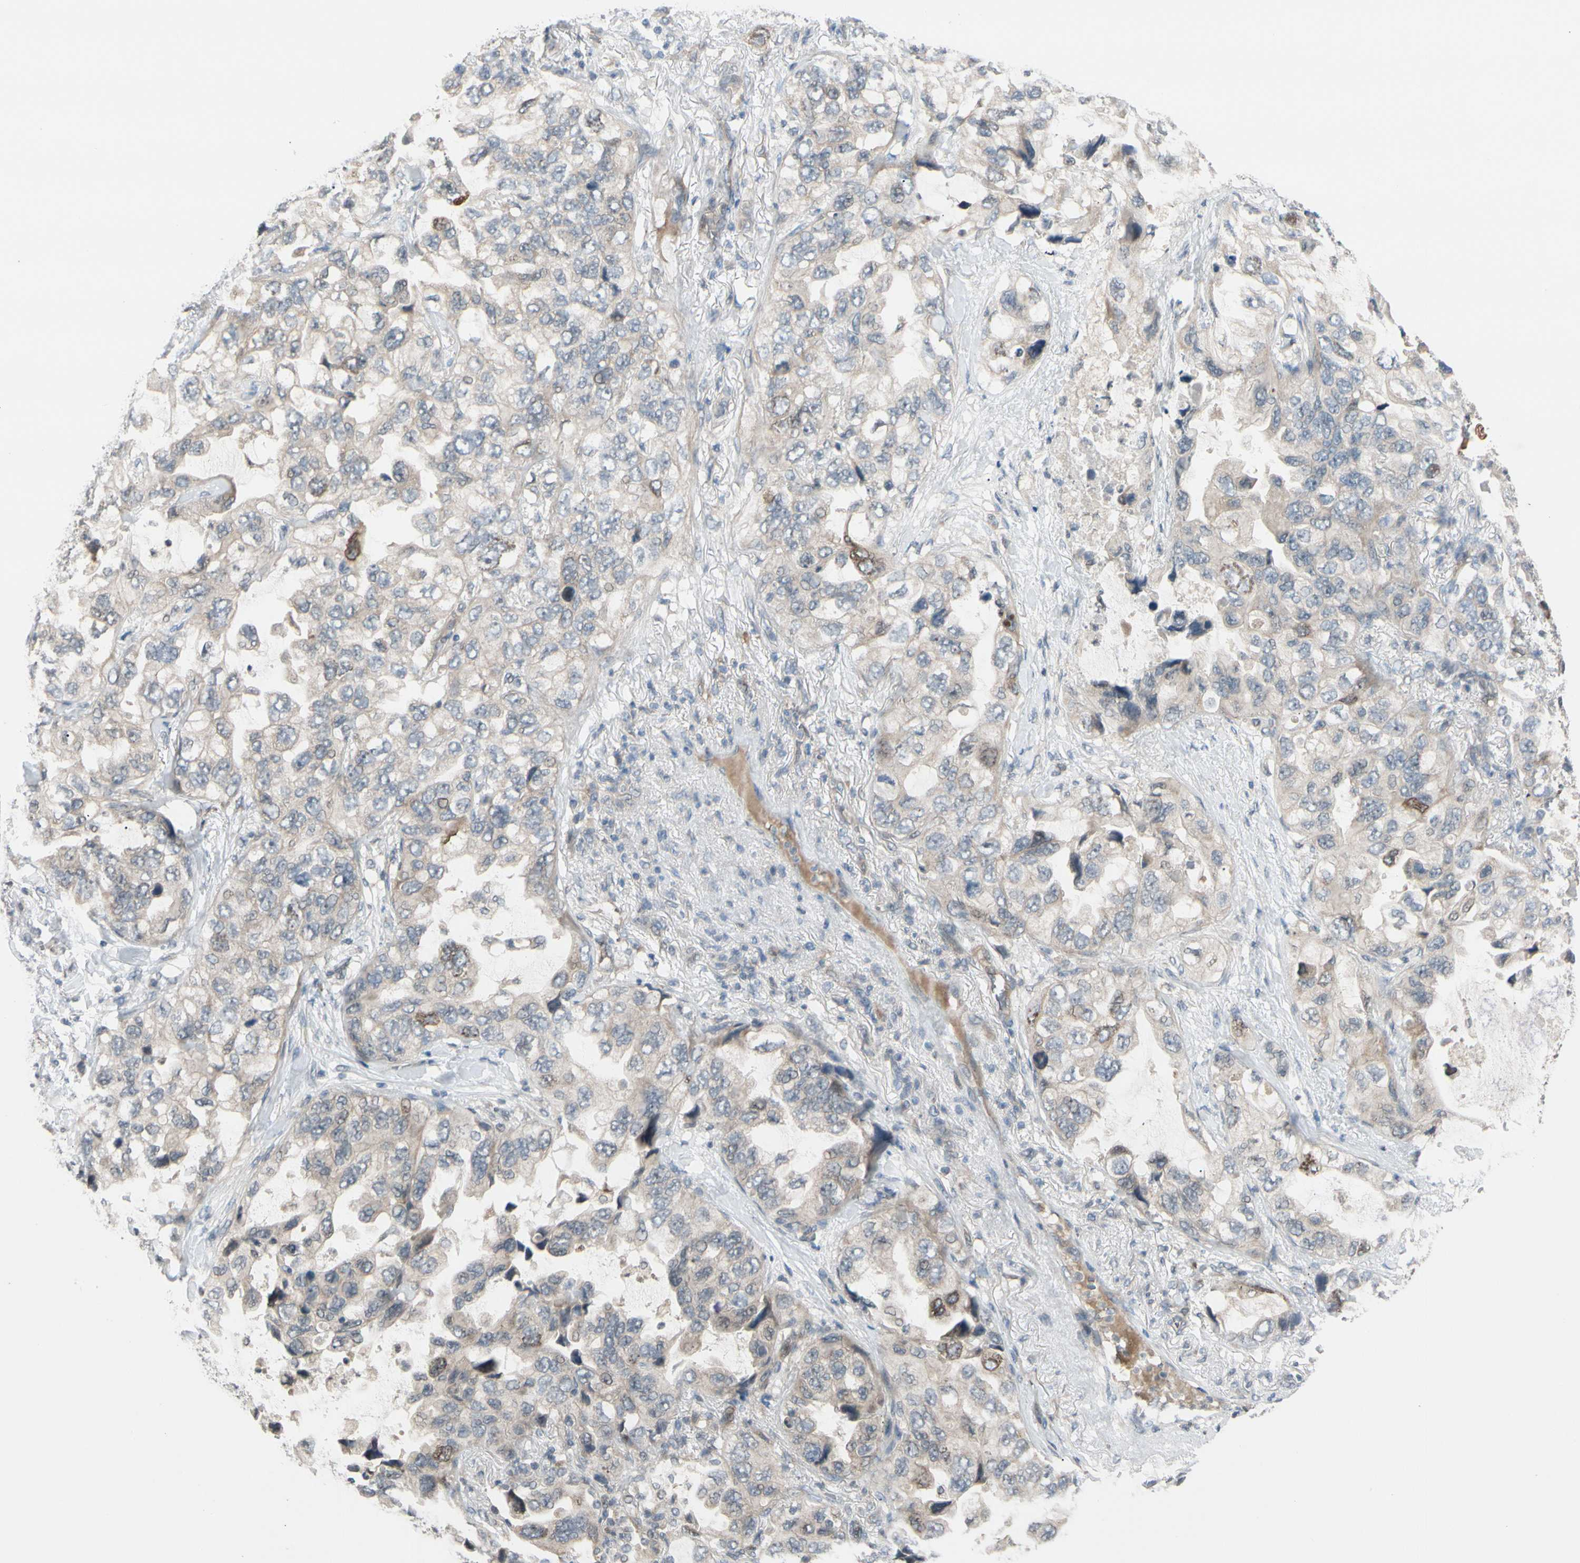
{"staining": {"intensity": "weak", "quantity": "25%-75%", "location": "cytoplasmic/membranous"}, "tissue": "lung cancer", "cell_type": "Tumor cells", "image_type": "cancer", "snomed": [{"axis": "morphology", "description": "Squamous cell carcinoma, NOS"}, {"axis": "topography", "description": "Lung"}], "caption": "An image of lung cancer (squamous cell carcinoma) stained for a protein displays weak cytoplasmic/membranous brown staining in tumor cells.", "gene": "FGF10", "patient": {"sex": "female", "age": 73}}